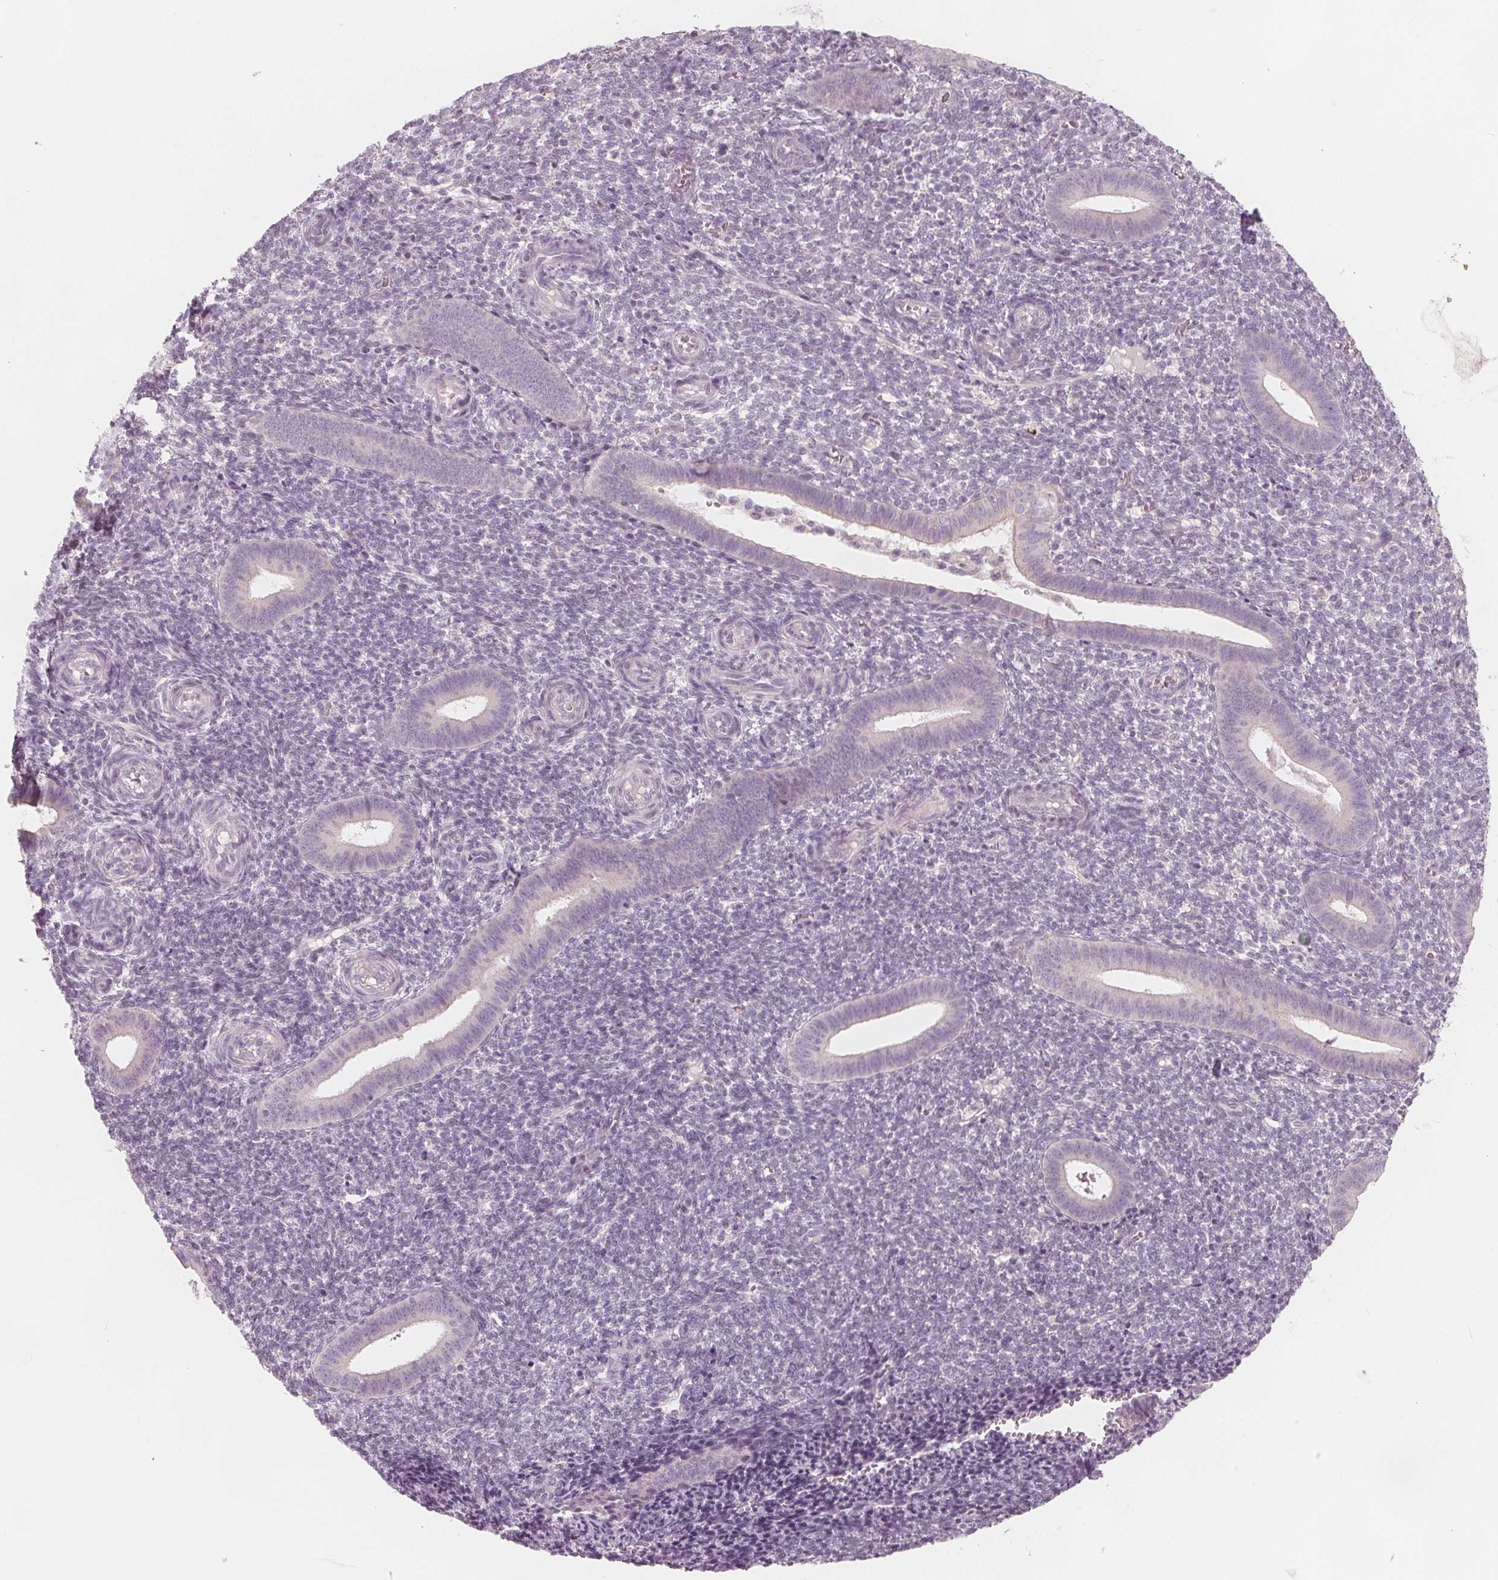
{"staining": {"intensity": "negative", "quantity": "none", "location": "none"}, "tissue": "endometrium", "cell_type": "Cells in endometrial stroma", "image_type": "normal", "snomed": [{"axis": "morphology", "description": "Normal tissue, NOS"}, {"axis": "topography", "description": "Endometrium"}], "caption": "An immunohistochemistry (IHC) image of benign endometrium is shown. There is no staining in cells in endometrial stroma of endometrium.", "gene": "BRSK1", "patient": {"sex": "female", "age": 25}}